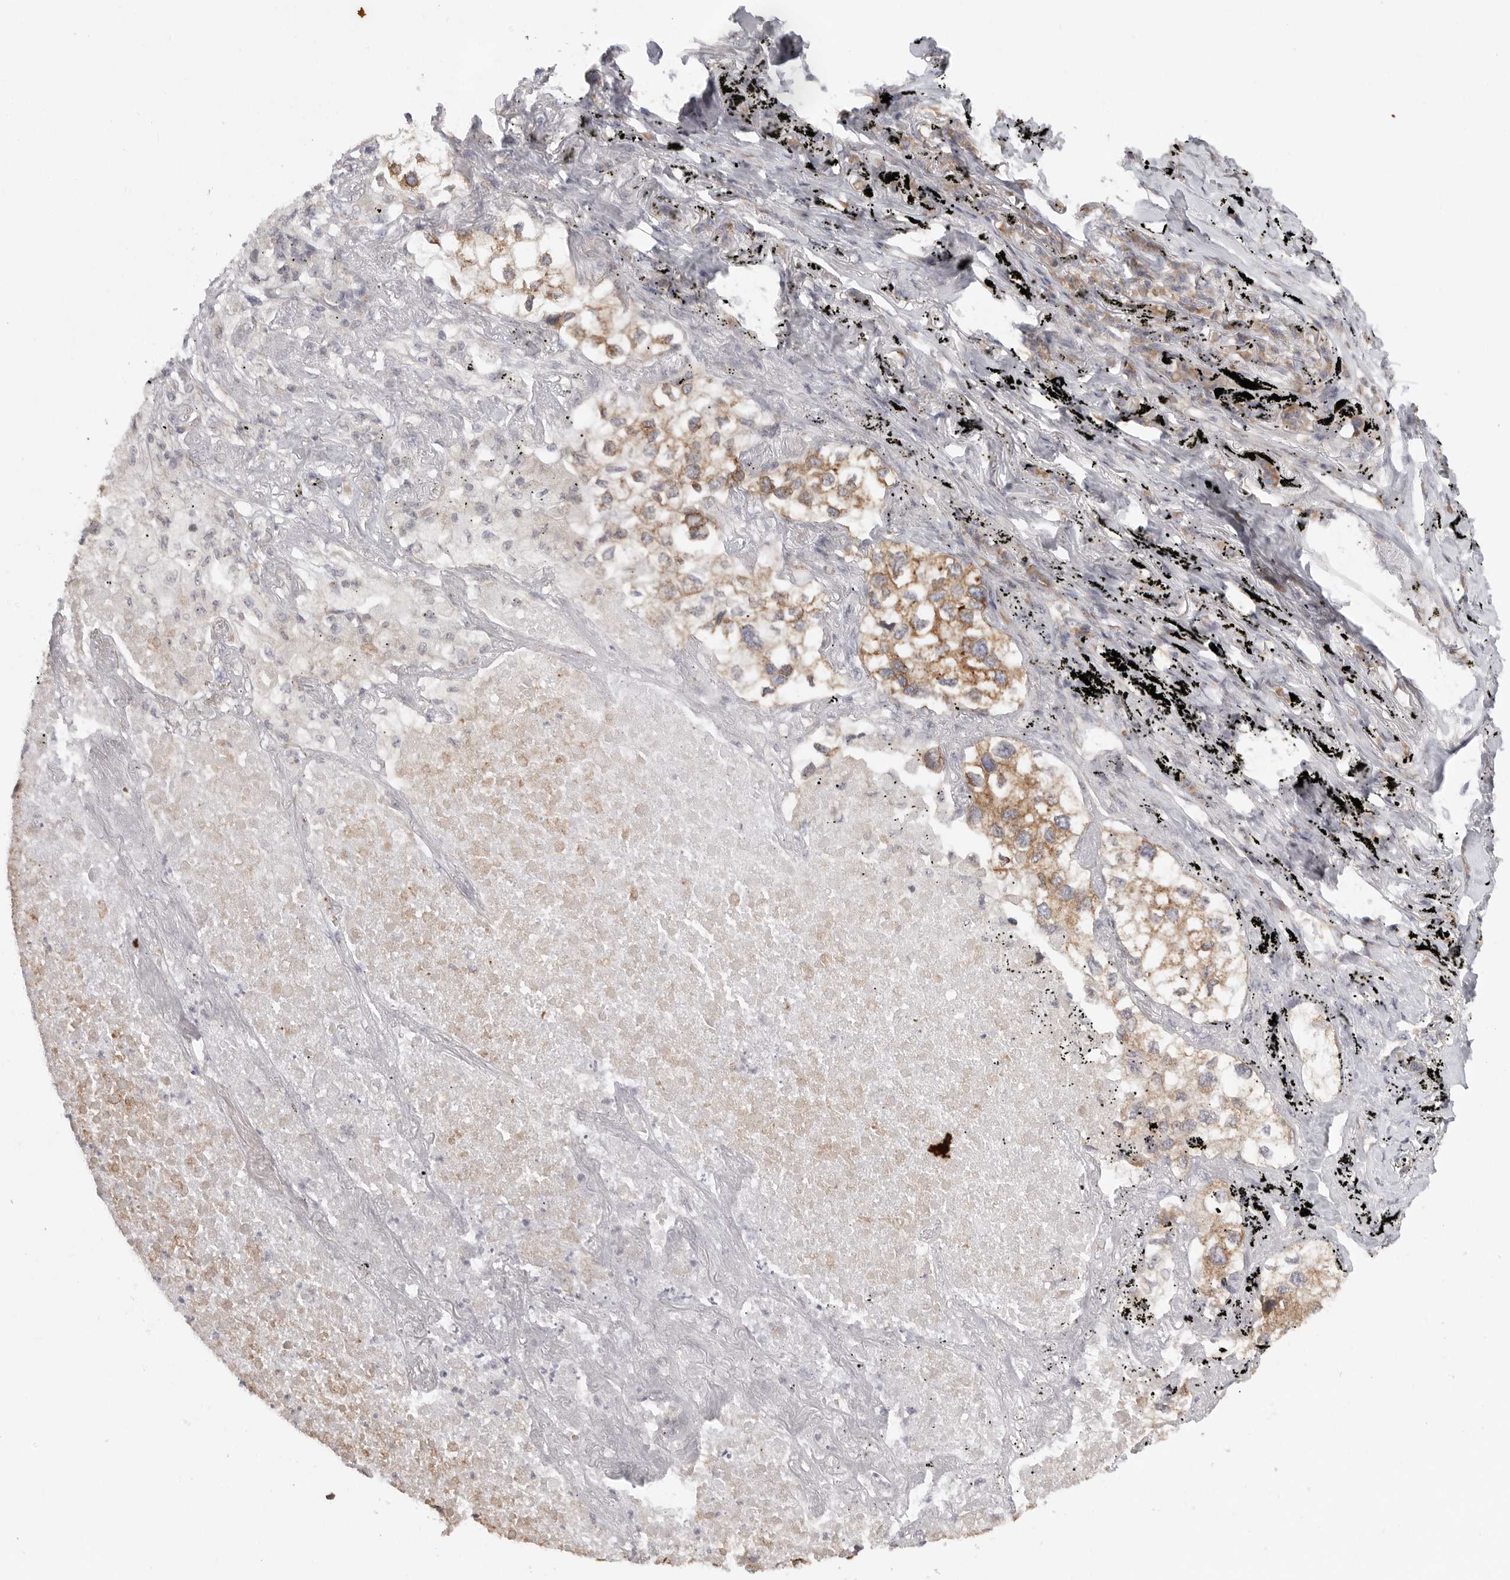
{"staining": {"intensity": "moderate", "quantity": ">75%", "location": "cytoplasmic/membranous"}, "tissue": "lung cancer", "cell_type": "Tumor cells", "image_type": "cancer", "snomed": [{"axis": "morphology", "description": "Adenocarcinoma, NOS"}, {"axis": "topography", "description": "Lung"}], "caption": "Protein analysis of lung cancer tissue shows moderate cytoplasmic/membranous staining in approximately >75% of tumor cells. The staining is performed using DAB (3,3'-diaminobenzidine) brown chromogen to label protein expression. The nuclei are counter-stained blue using hematoxylin.", "gene": "CERS2", "patient": {"sex": "male", "age": 63}}